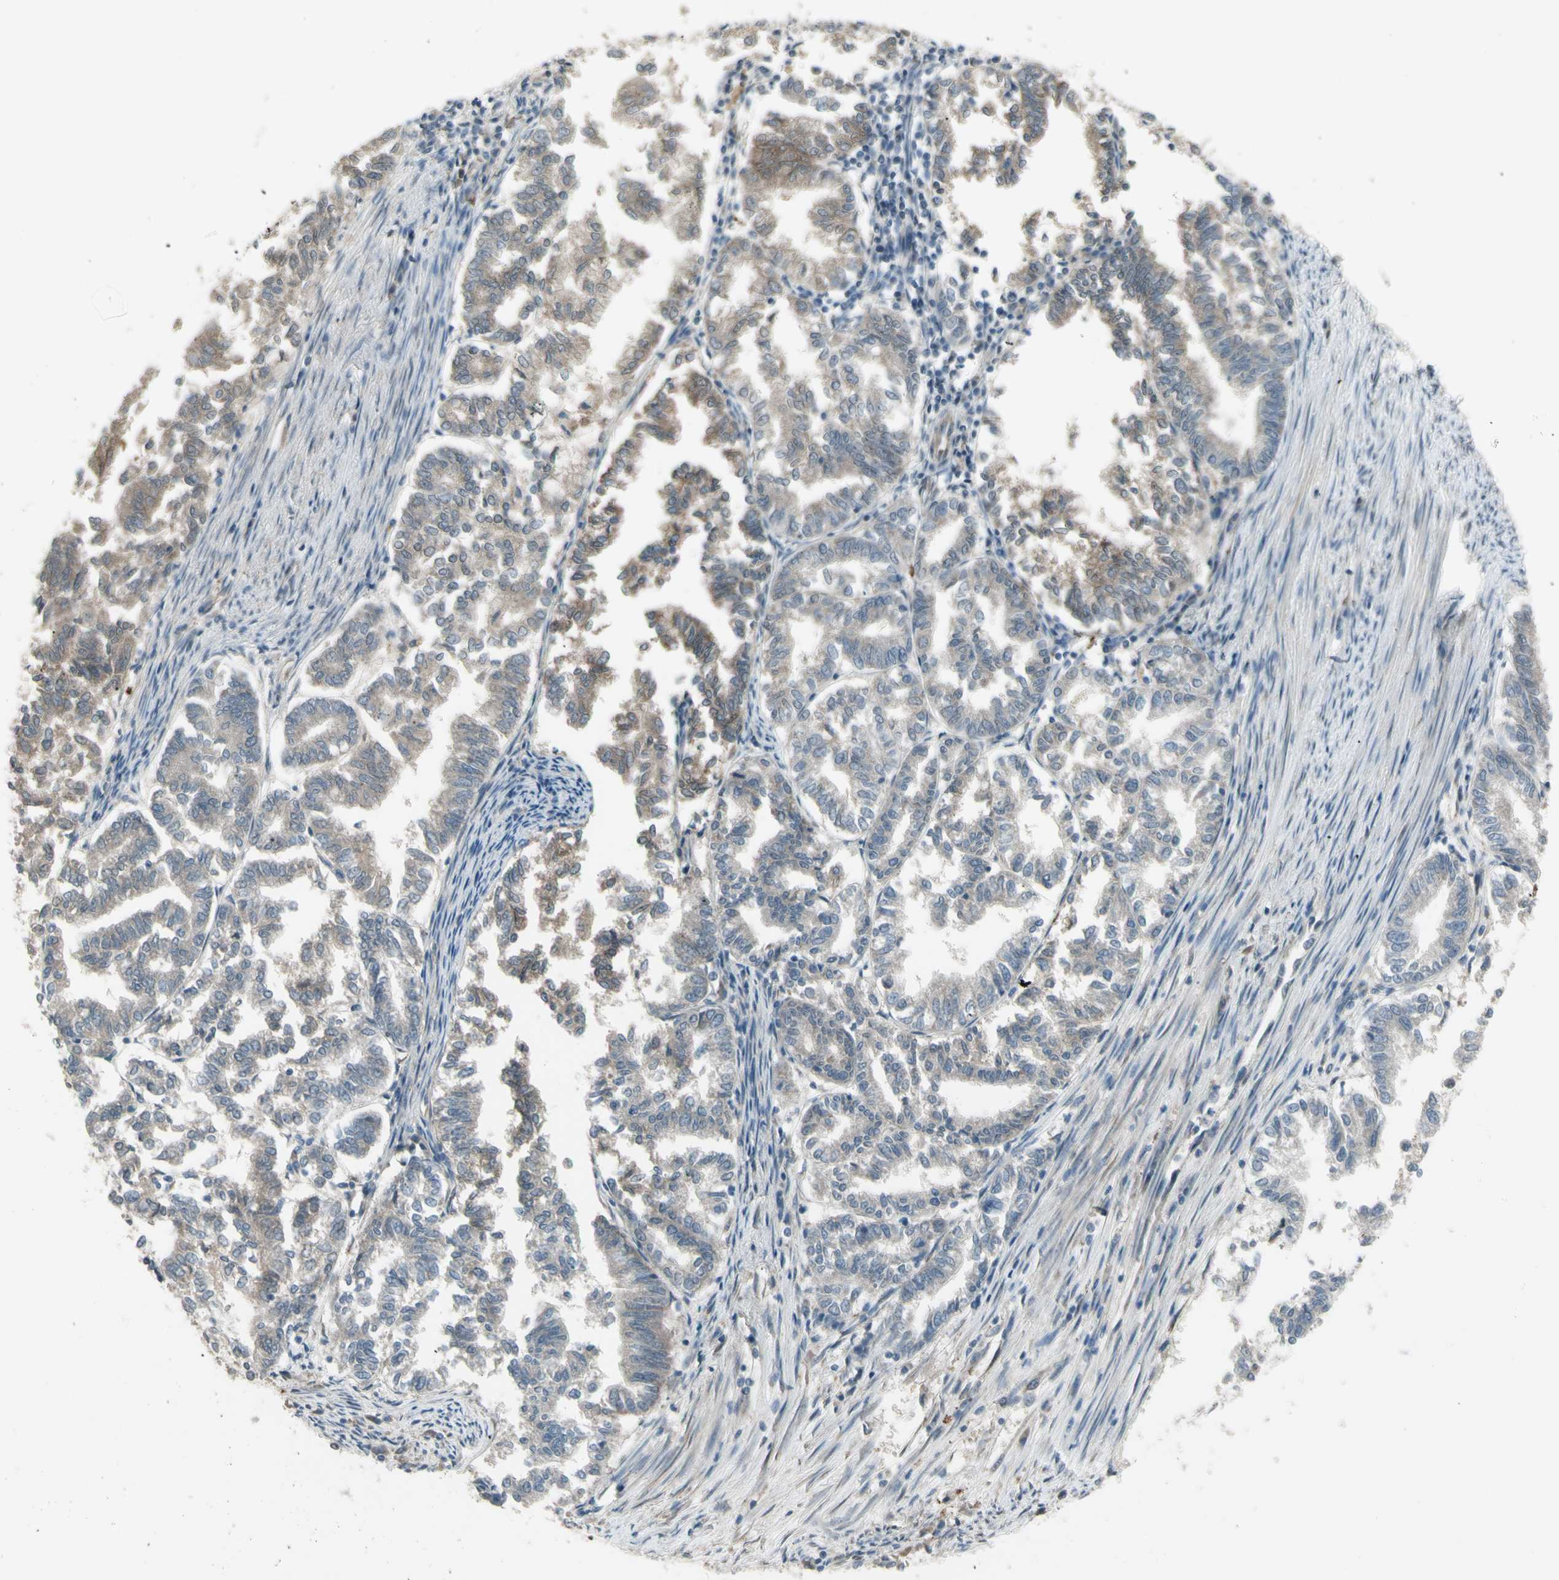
{"staining": {"intensity": "weak", "quantity": "25%-75%", "location": "cytoplasmic/membranous"}, "tissue": "endometrial cancer", "cell_type": "Tumor cells", "image_type": "cancer", "snomed": [{"axis": "morphology", "description": "Necrosis, NOS"}, {"axis": "morphology", "description": "Adenocarcinoma, NOS"}, {"axis": "topography", "description": "Endometrium"}], "caption": "Endometrial adenocarcinoma tissue displays weak cytoplasmic/membranous positivity in about 25%-75% of tumor cells The protein of interest is stained brown, and the nuclei are stained in blue (DAB (3,3'-diaminobenzidine) IHC with brightfield microscopy, high magnification).", "gene": "NAXD", "patient": {"sex": "female", "age": 79}}